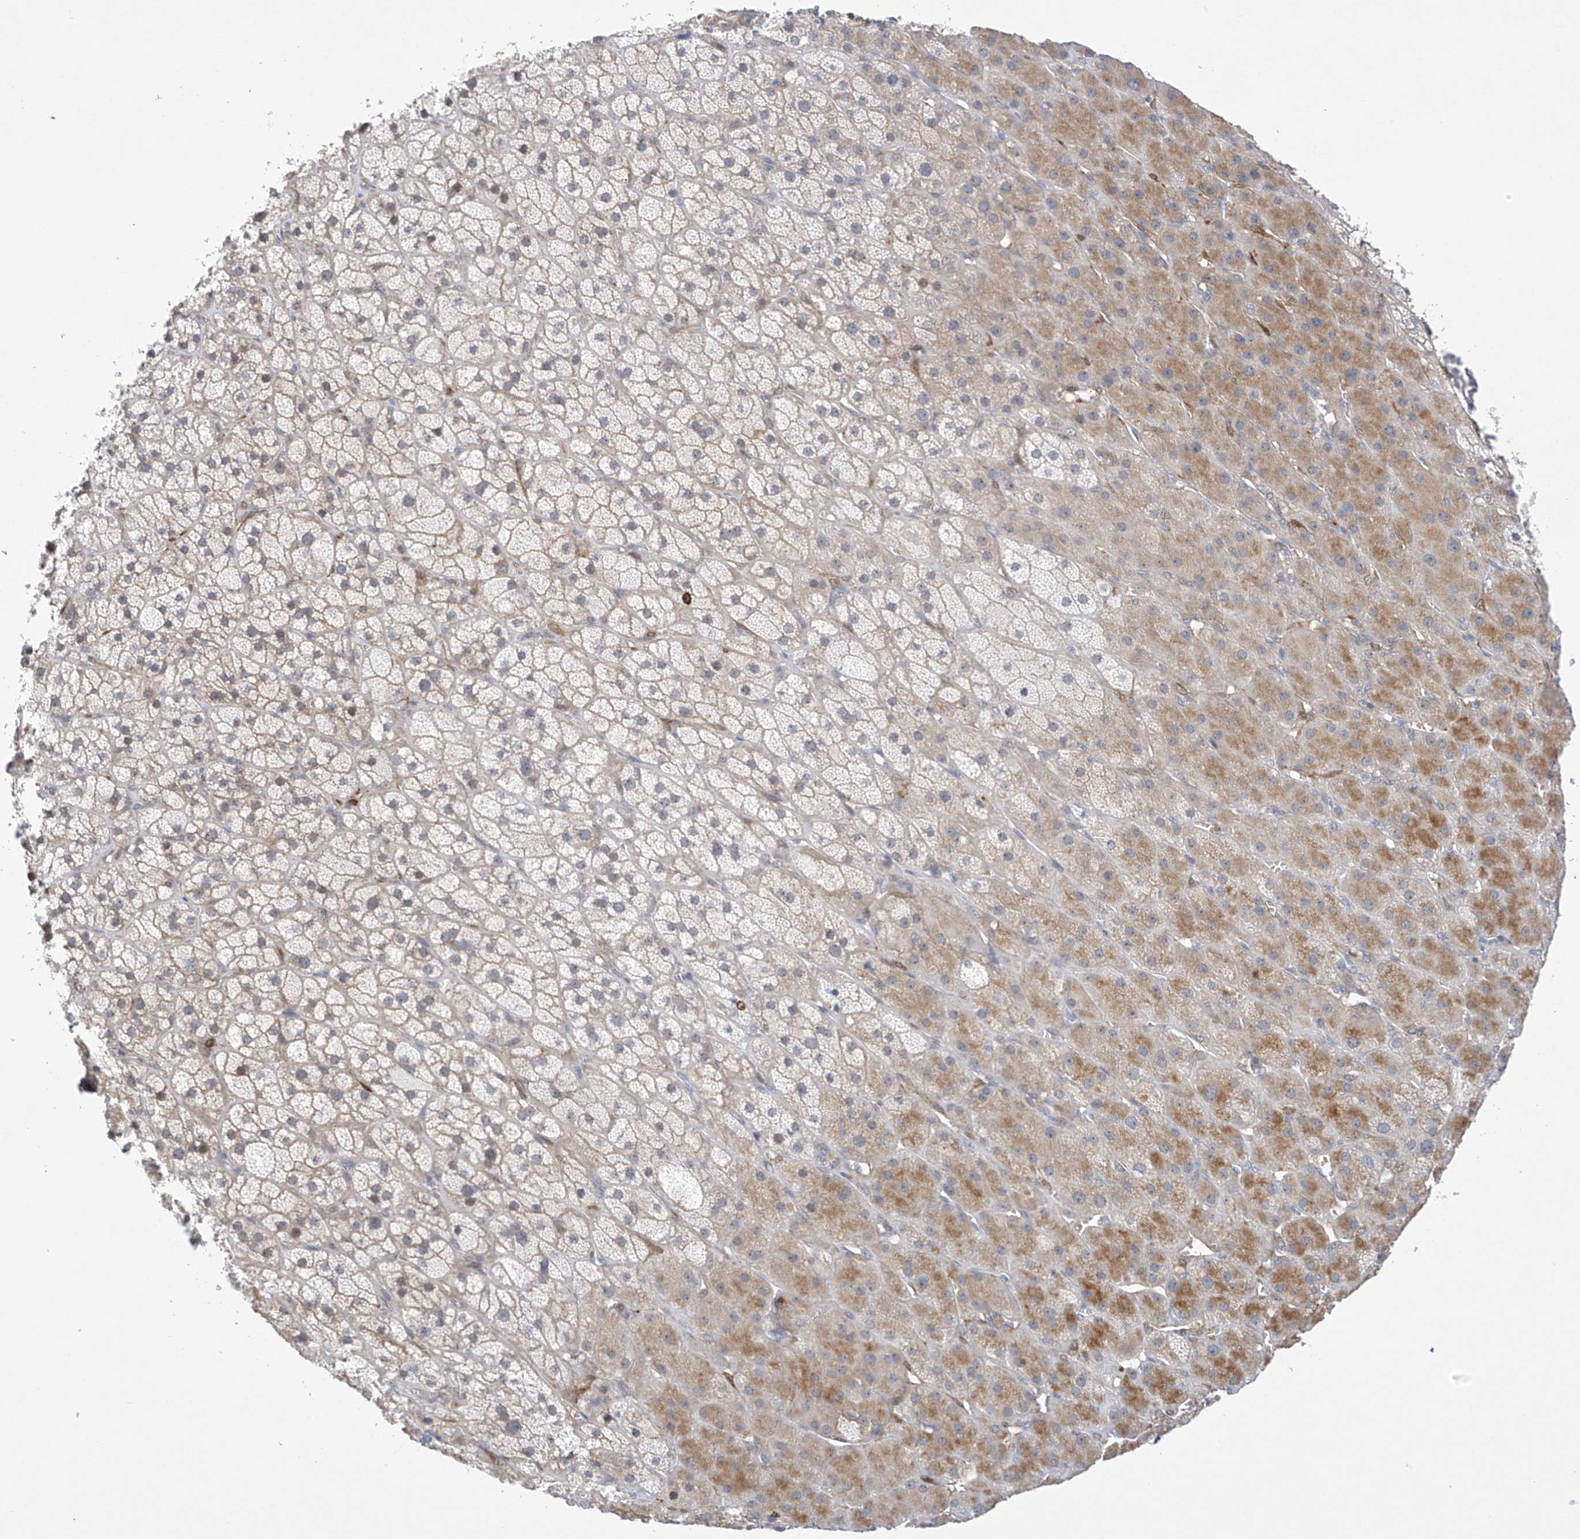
{"staining": {"intensity": "weak", "quantity": "25%-75%", "location": "cytoplasmic/membranous"}, "tissue": "adrenal gland", "cell_type": "Glandular cells", "image_type": "normal", "snomed": [{"axis": "morphology", "description": "Normal tissue, NOS"}, {"axis": "topography", "description": "Adrenal gland"}], "caption": "Adrenal gland stained for a protein shows weak cytoplasmic/membranous positivity in glandular cells. The staining was performed using DAB (3,3'-diaminobenzidine) to visualize the protein expression in brown, while the nuclei were stained in blue with hematoxylin (Magnification: 20x).", "gene": "MSL3", "patient": {"sex": "male", "age": 61}}